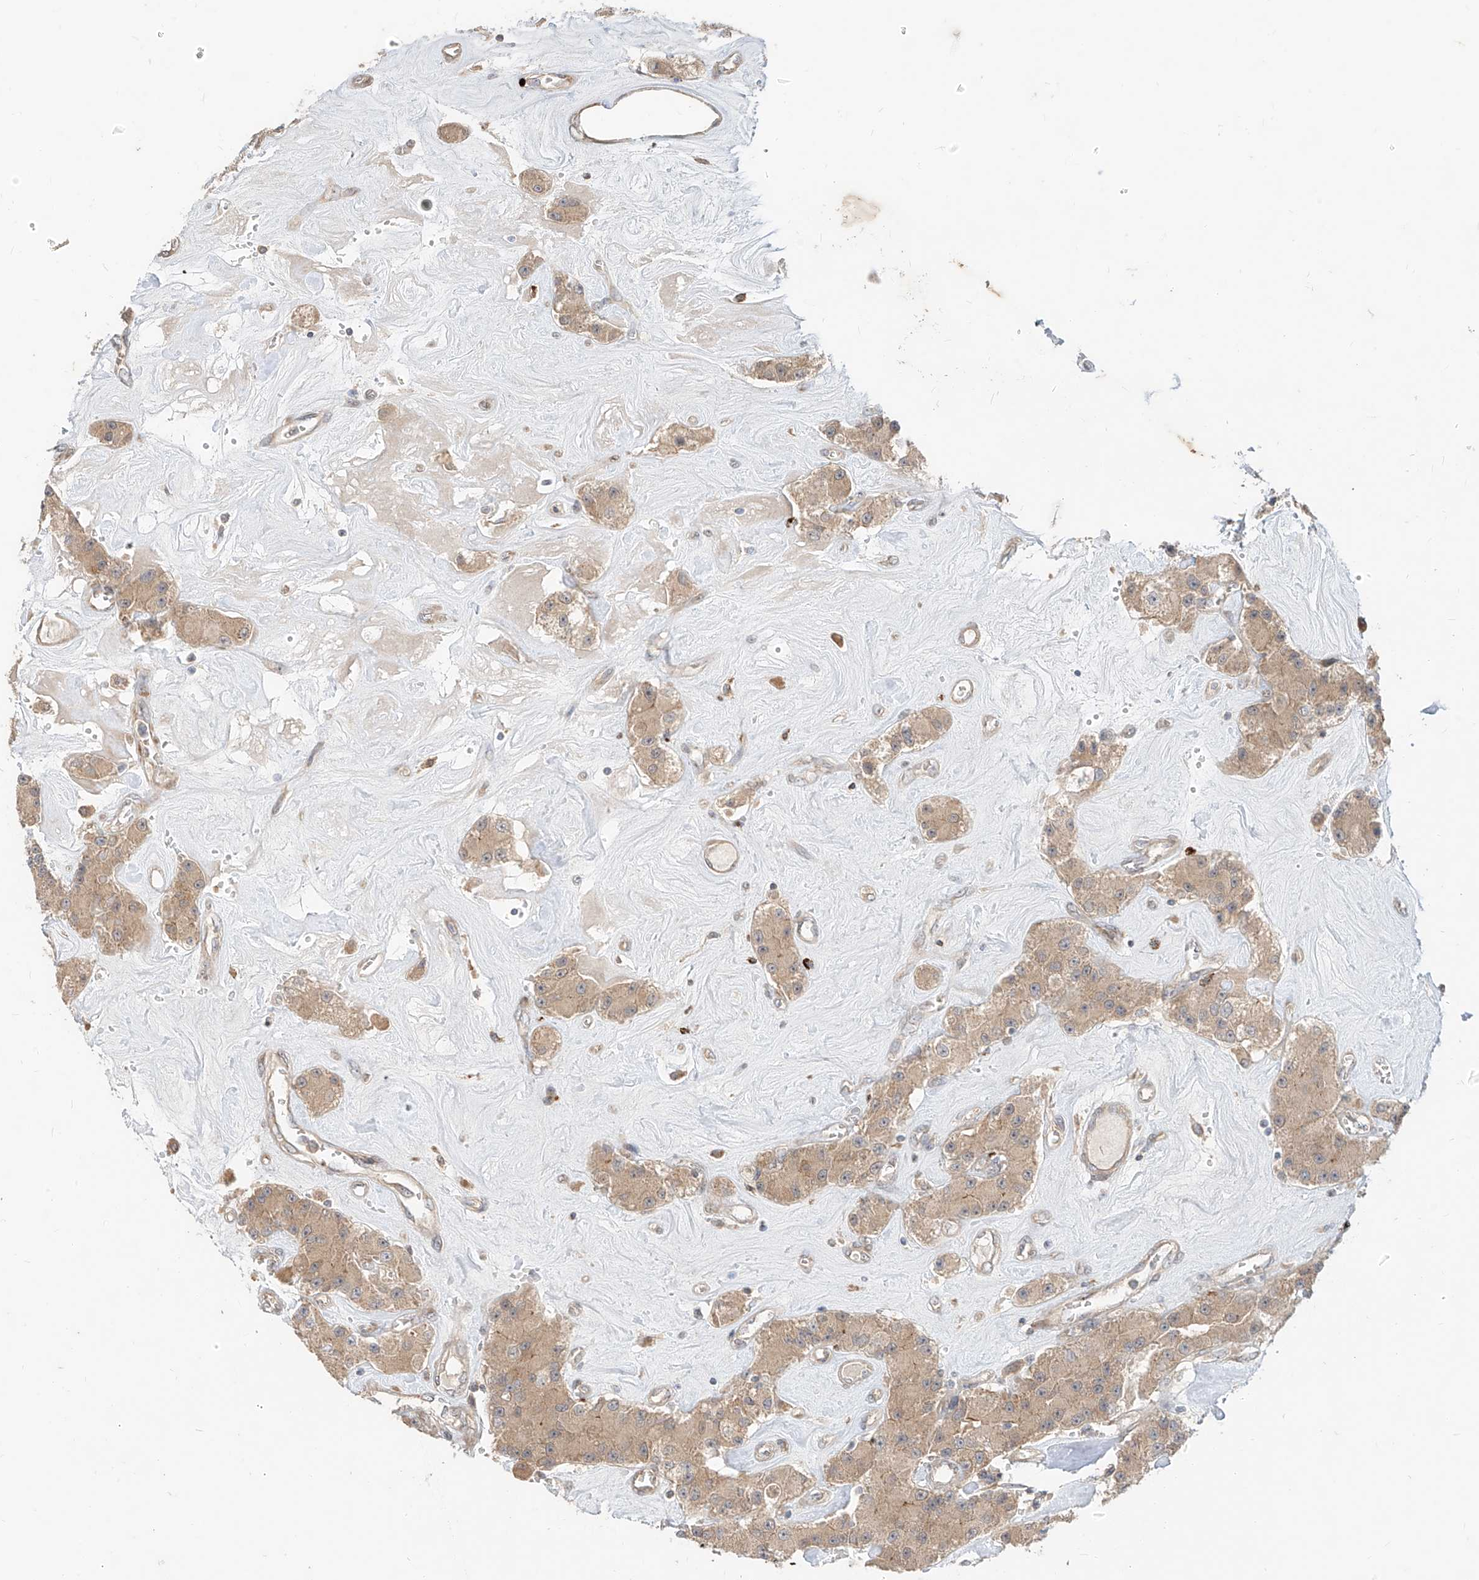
{"staining": {"intensity": "moderate", "quantity": ">75%", "location": "cytoplasmic/membranous"}, "tissue": "carcinoid", "cell_type": "Tumor cells", "image_type": "cancer", "snomed": [{"axis": "morphology", "description": "Carcinoid, malignant, NOS"}, {"axis": "topography", "description": "Pancreas"}], "caption": "Protein expression analysis of carcinoid reveals moderate cytoplasmic/membranous positivity in approximately >75% of tumor cells.", "gene": "MTUS2", "patient": {"sex": "male", "age": 41}}